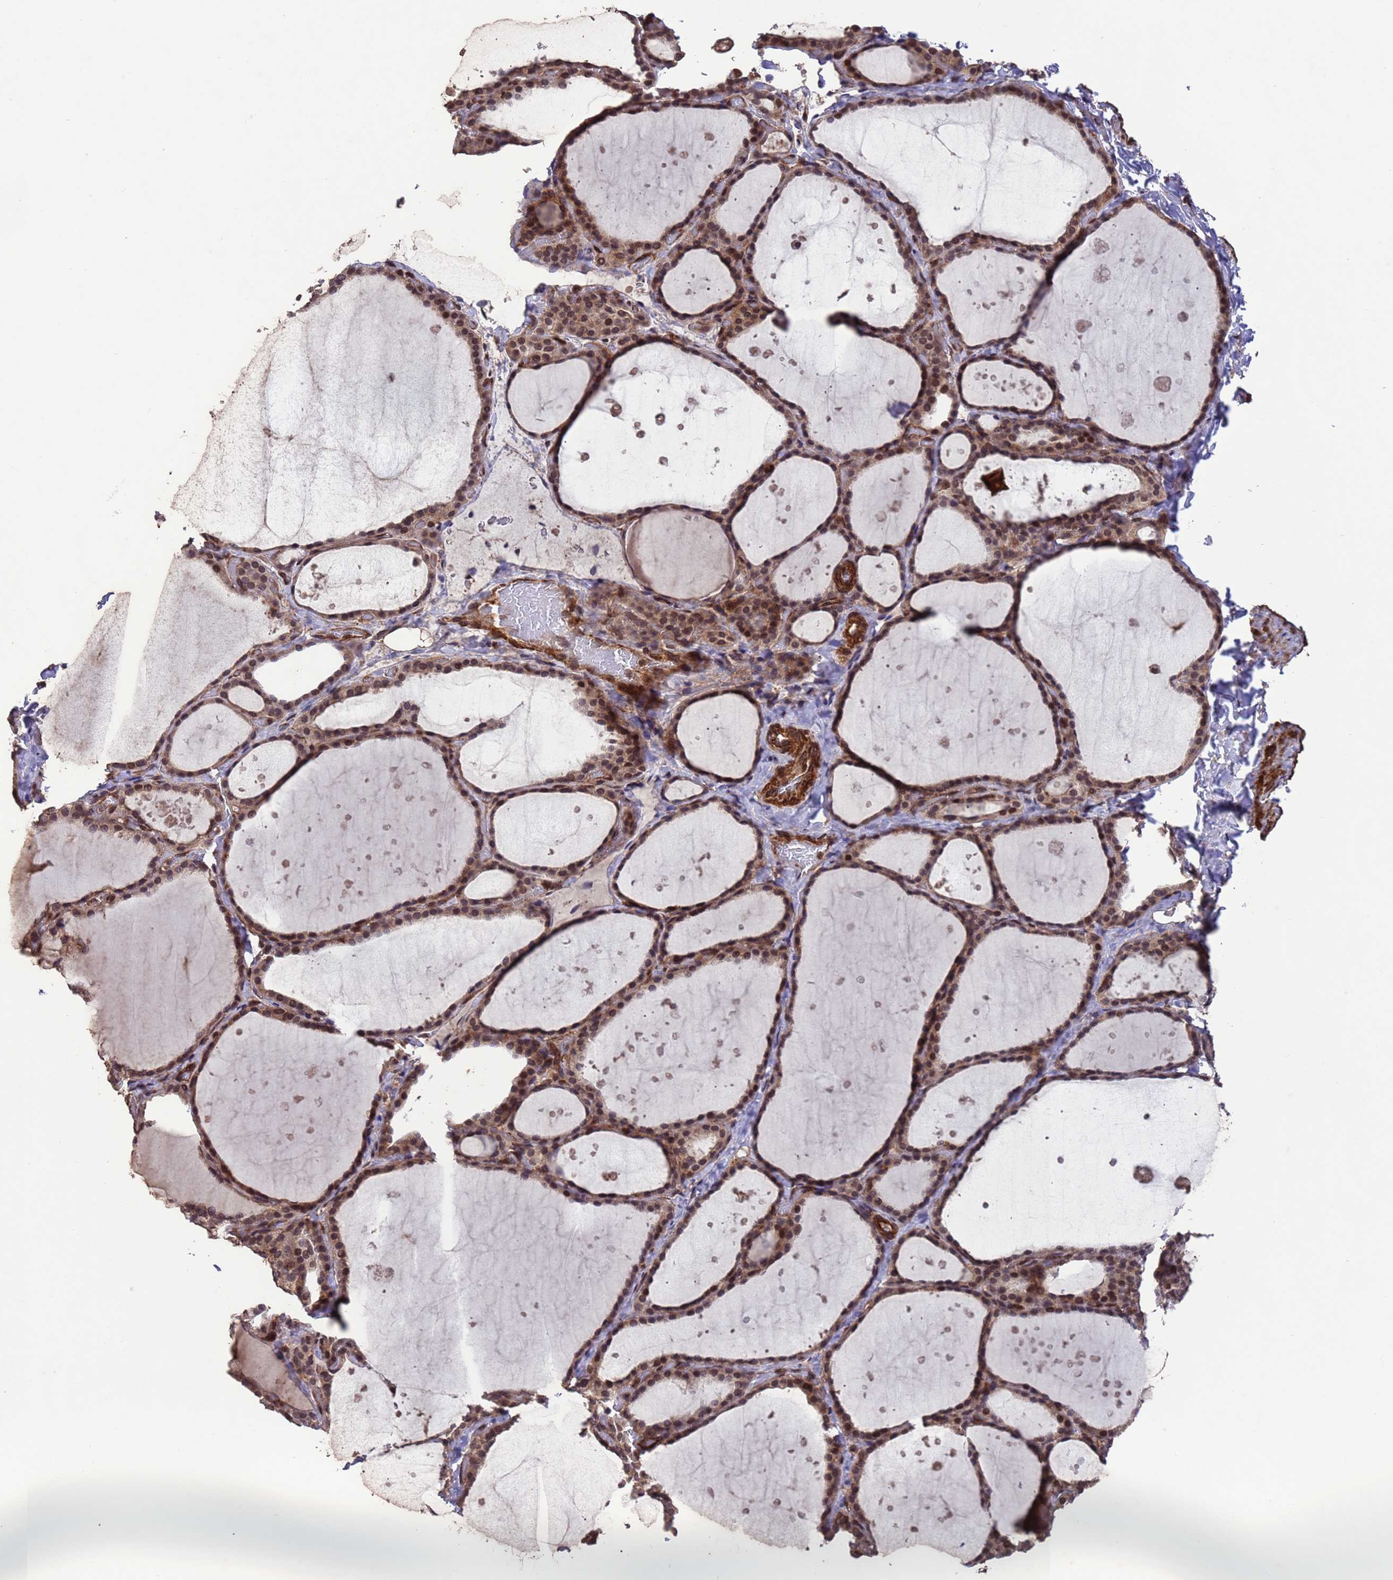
{"staining": {"intensity": "moderate", "quantity": ">75%", "location": "cytoplasmic/membranous,nuclear"}, "tissue": "thyroid gland", "cell_type": "Glandular cells", "image_type": "normal", "snomed": [{"axis": "morphology", "description": "Normal tissue, NOS"}, {"axis": "topography", "description": "Thyroid gland"}], "caption": "An immunohistochemistry photomicrograph of normal tissue is shown. Protein staining in brown labels moderate cytoplasmic/membranous,nuclear positivity in thyroid gland within glandular cells.", "gene": "VSTM4", "patient": {"sex": "female", "age": 44}}